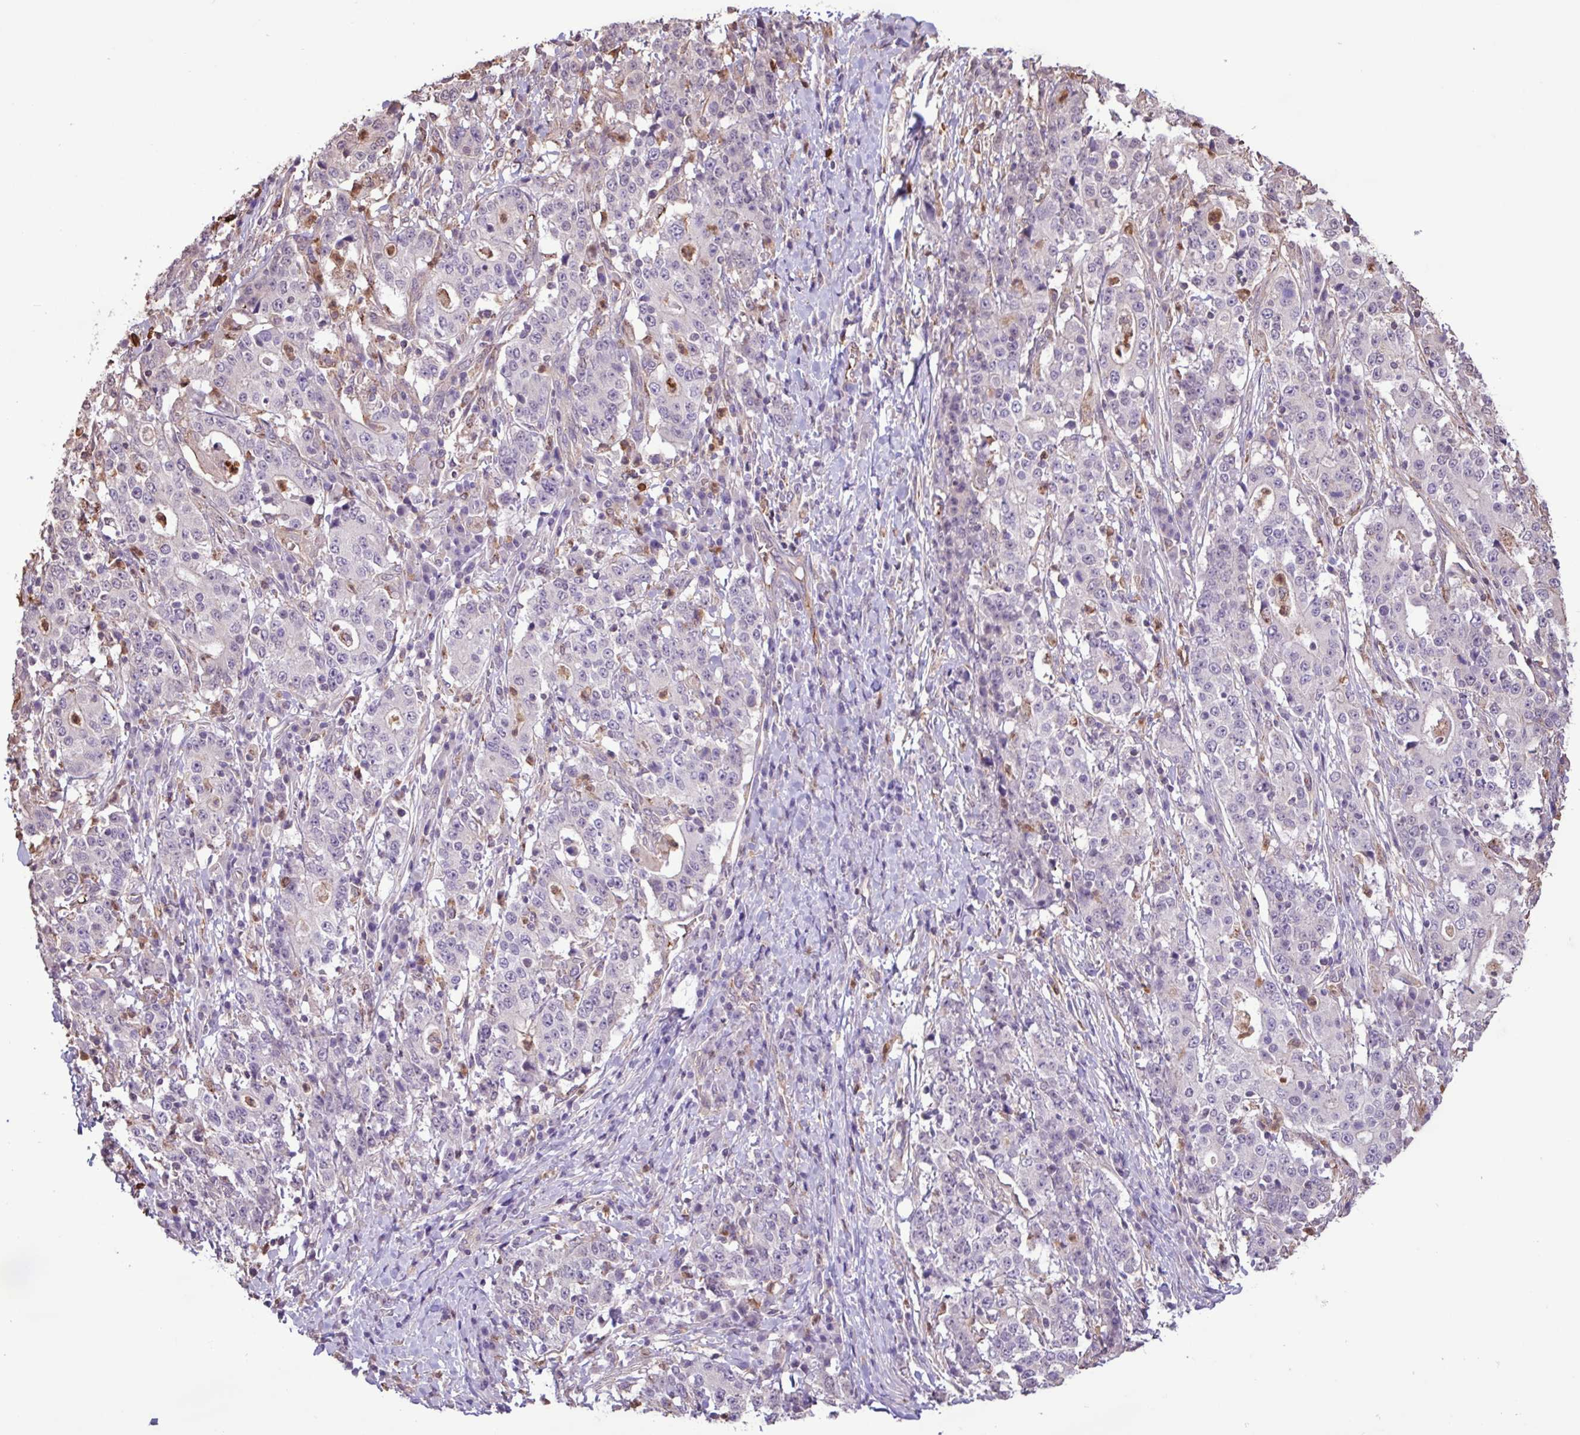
{"staining": {"intensity": "negative", "quantity": "none", "location": "none"}, "tissue": "stomach cancer", "cell_type": "Tumor cells", "image_type": "cancer", "snomed": [{"axis": "morphology", "description": "Normal tissue, NOS"}, {"axis": "morphology", "description": "Adenocarcinoma, NOS"}, {"axis": "topography", "description": "Stomach, upper"}, {"axis": "topography", "description": "Stomach"}], "caption": "A high-resolution micrograph shows immunohistochemistry staining of stomach cancer, which demonstrates no significant positivity in tumor cells. Brightfield microscopy of immunohistochemistry stained with DAB (brown) and hematoxylin (blue), captured at high magnification.", "gene": "CHST11", "patient": {"sex": "male", "age": 59}}